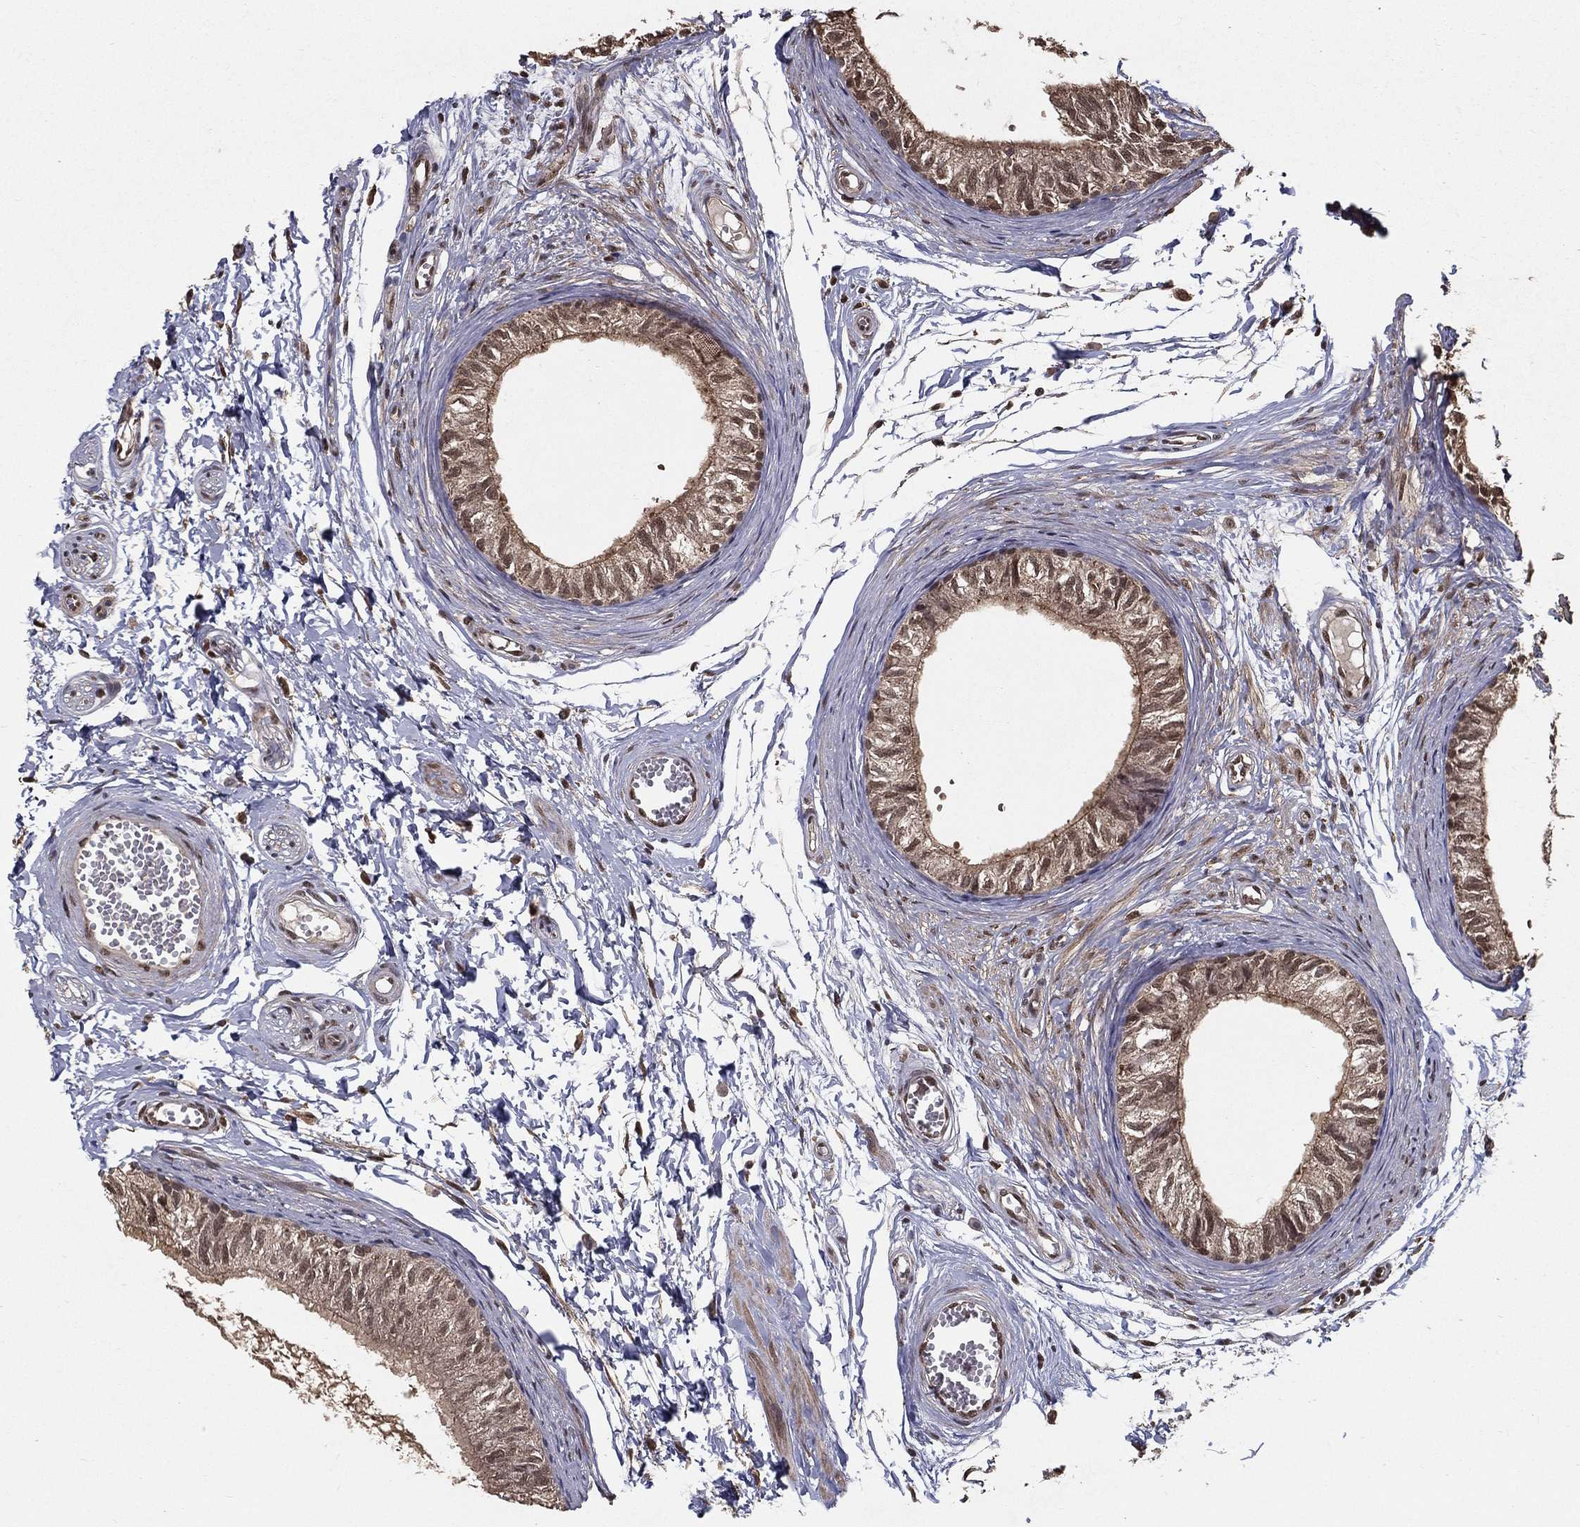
{"staining": {"intensity": "moderate", "quantity": ">75%", "location": "cytoplasmic/membranous,nuclear"}, "tissue": "epididymis", "cell_type": "Glandular cells", "image_type": "normal", "snomed": [{"axis": "morphology", "description": "Normal tissue, NOS"}, {"axis": "topography", "description": "Epididymis"}], "caption": "This image exhibits immunohistochemistry staining of benign human epididymis, with medium moderate cytoplasmic/membranous,nuclear positivity in about >75% of glandular cells.", "gene": "CARM1", "patient": {"sex": "male", "age": 22}}